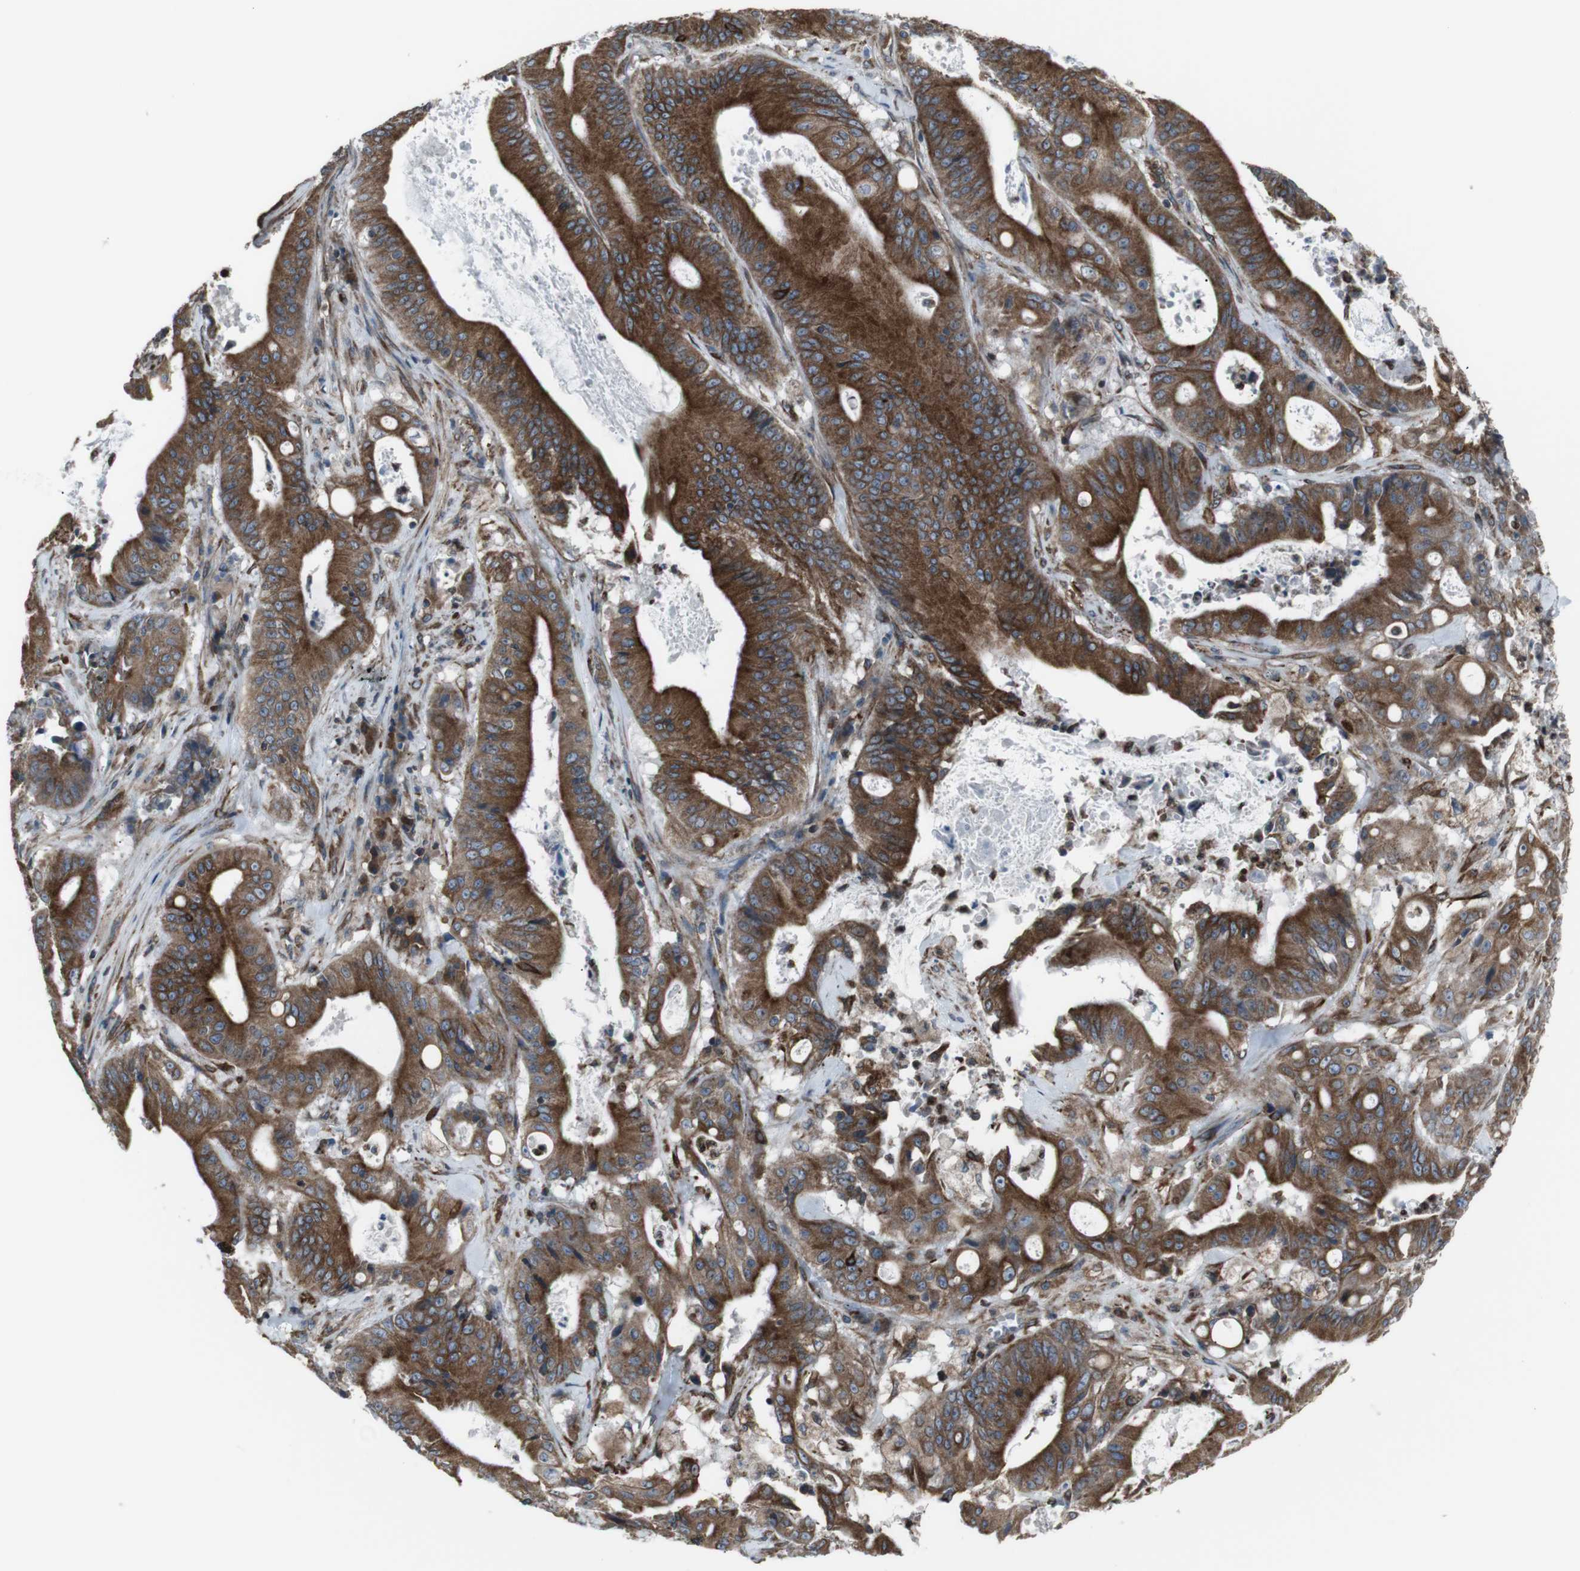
{"staining": {"intensity": "strong", "quantity": ">75%", "location": "cytoplasmic/membranous"}, "tissue": "pancreatic cancer", "cell_type": "Tumor cells", "image_type": "cancer", "snomed": [{"axis": "morphology", "description": "Normal tissue, NOS"}, {"axis": "topography", "description": "Lymph node"}], "caption": "A high amount of strong cytoplasmic/membranous staining is identified in approximately >75% of tumor cells in pancreatic cancer tissue.", "gene": "LNPK", "patient": {"sex": "male", "age": 62}}